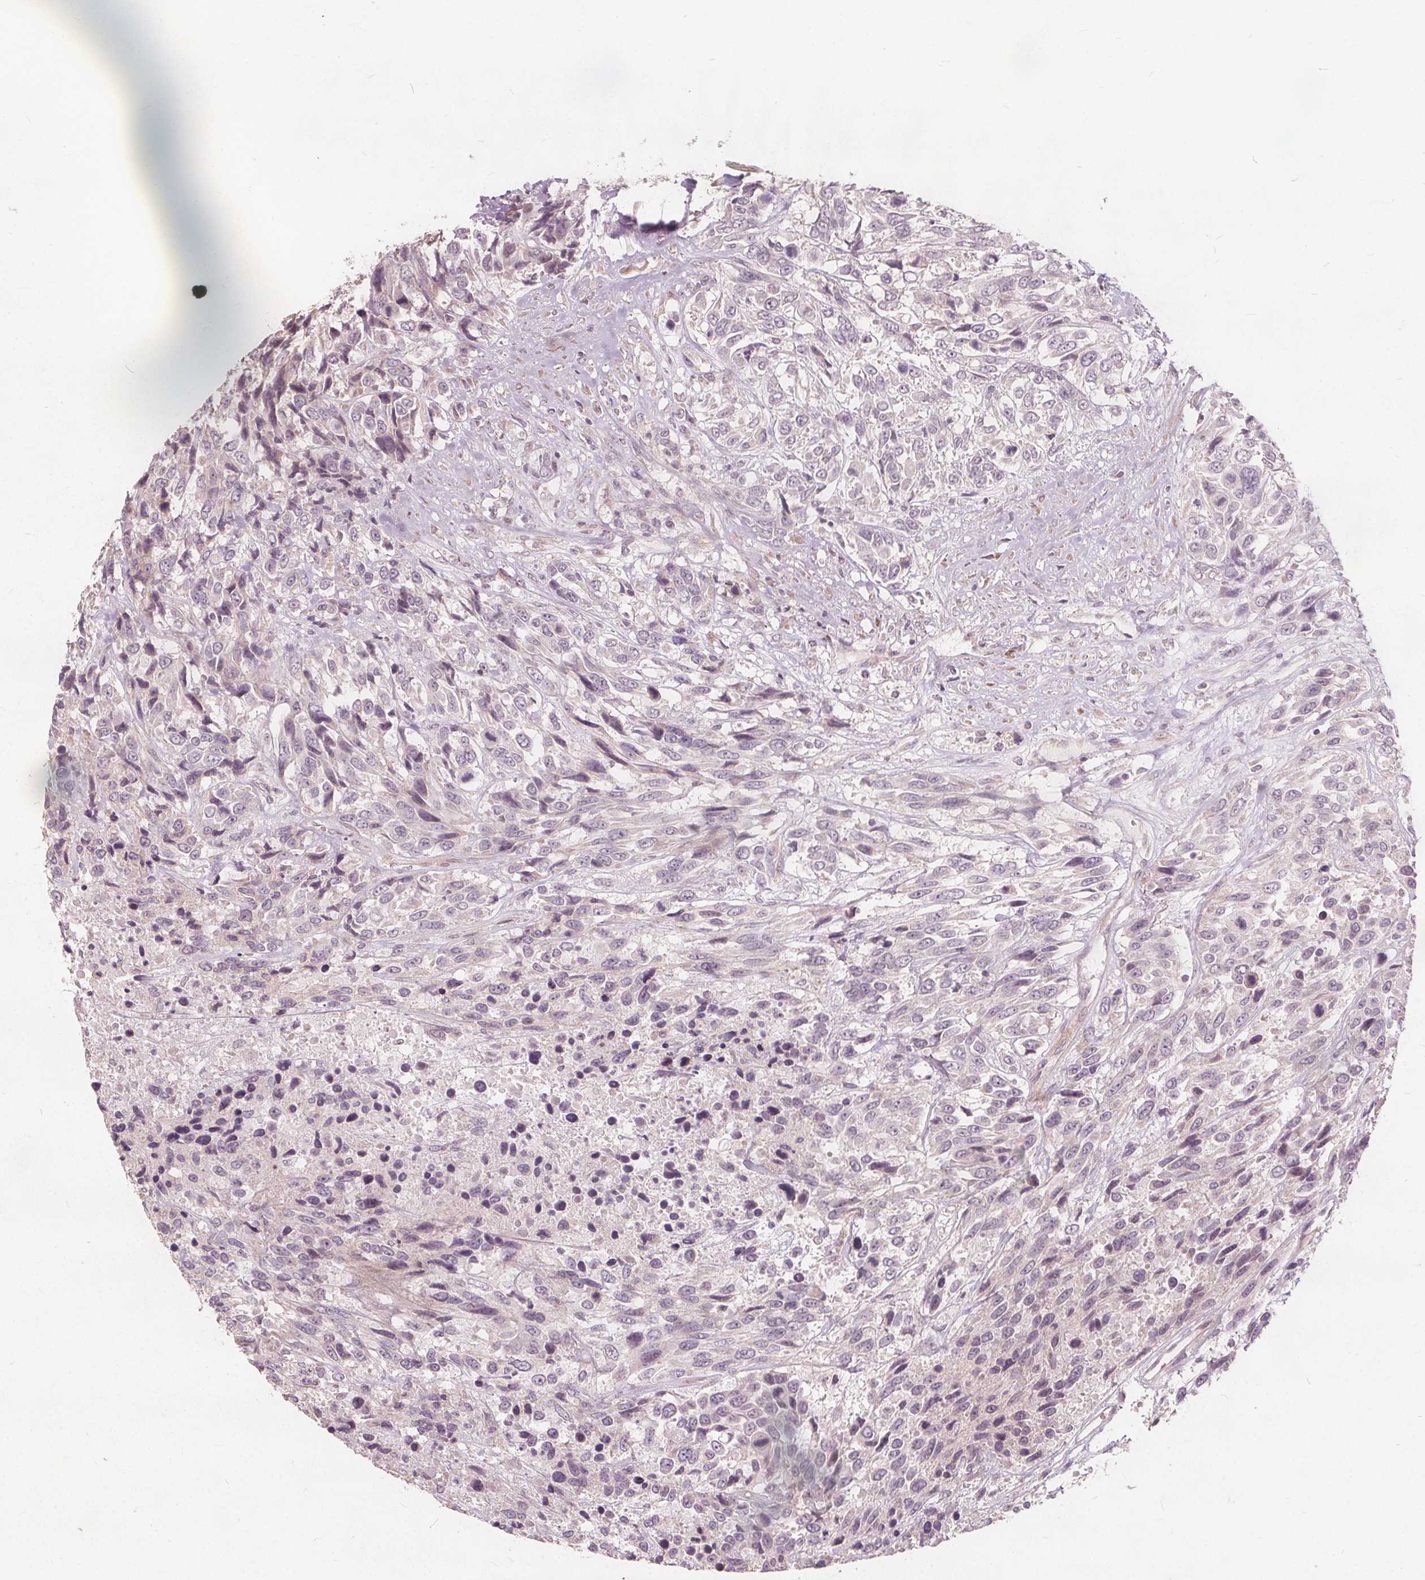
{"staining": {"intensity": "negative", "quantity": "none", "location": "none"}, "tissue": "urothelial cancer", "cell_type": "Tumor cells", "image_type": "cancer", "snomed": [{"axis": "morphology", "description": "Urothelial carcinoma, High grade"}, {"axis": "topography", "description": "Urinary bladder"}], "caption": "A histopathology image of human urothelial carcinoma (high-grade) is negative for staining in tumor cells.", "gene": "PTPRT", "patient": {"sex": "female", "age": 70}}